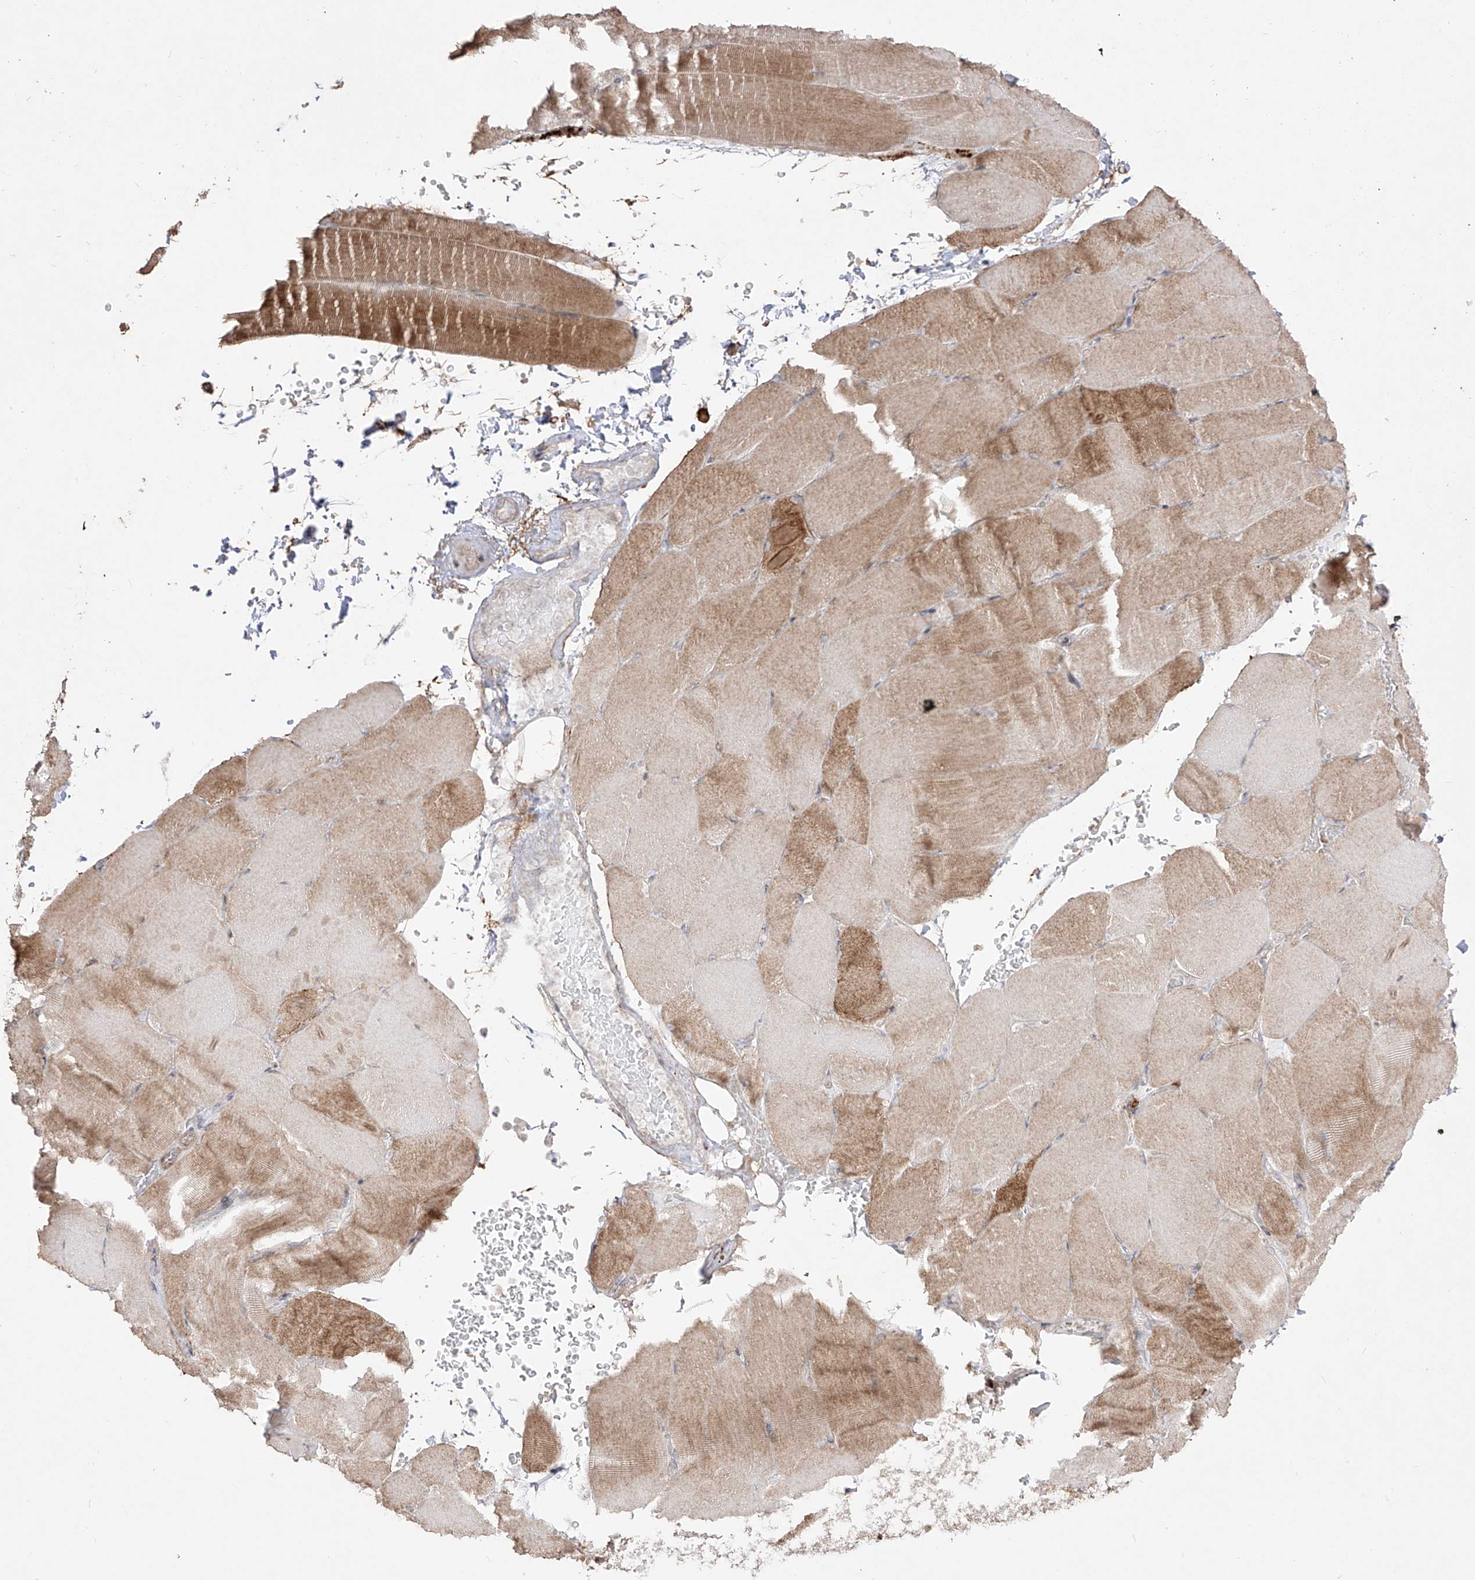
{"staining": {"intensity": "moderate", "quantity": "25%-75%", "location": "cytoplasmic/membranous"}, "tissue": "skeletal muscle", "cell_type": "Myocytes", "image_type": "normal", "snomed": [{"axis": "morphology", "description": "Normal tissue, NOS"}, {"axis": "topography", "description": "Skeletal muscle"}, {"axis": "topography", "description": "Parathyroid gland"}], "caption": "This image reveals unremarkable skeletal muscle stained with immunohistochemistry (IHC) to label a protein in brown. The cytoplasmic/membranous of myocytes show moderate positivity for the protein. Nuclei are counter-stained blue.", "gene": "YKT6", "patient": {"sex": "female", "age": 37}}